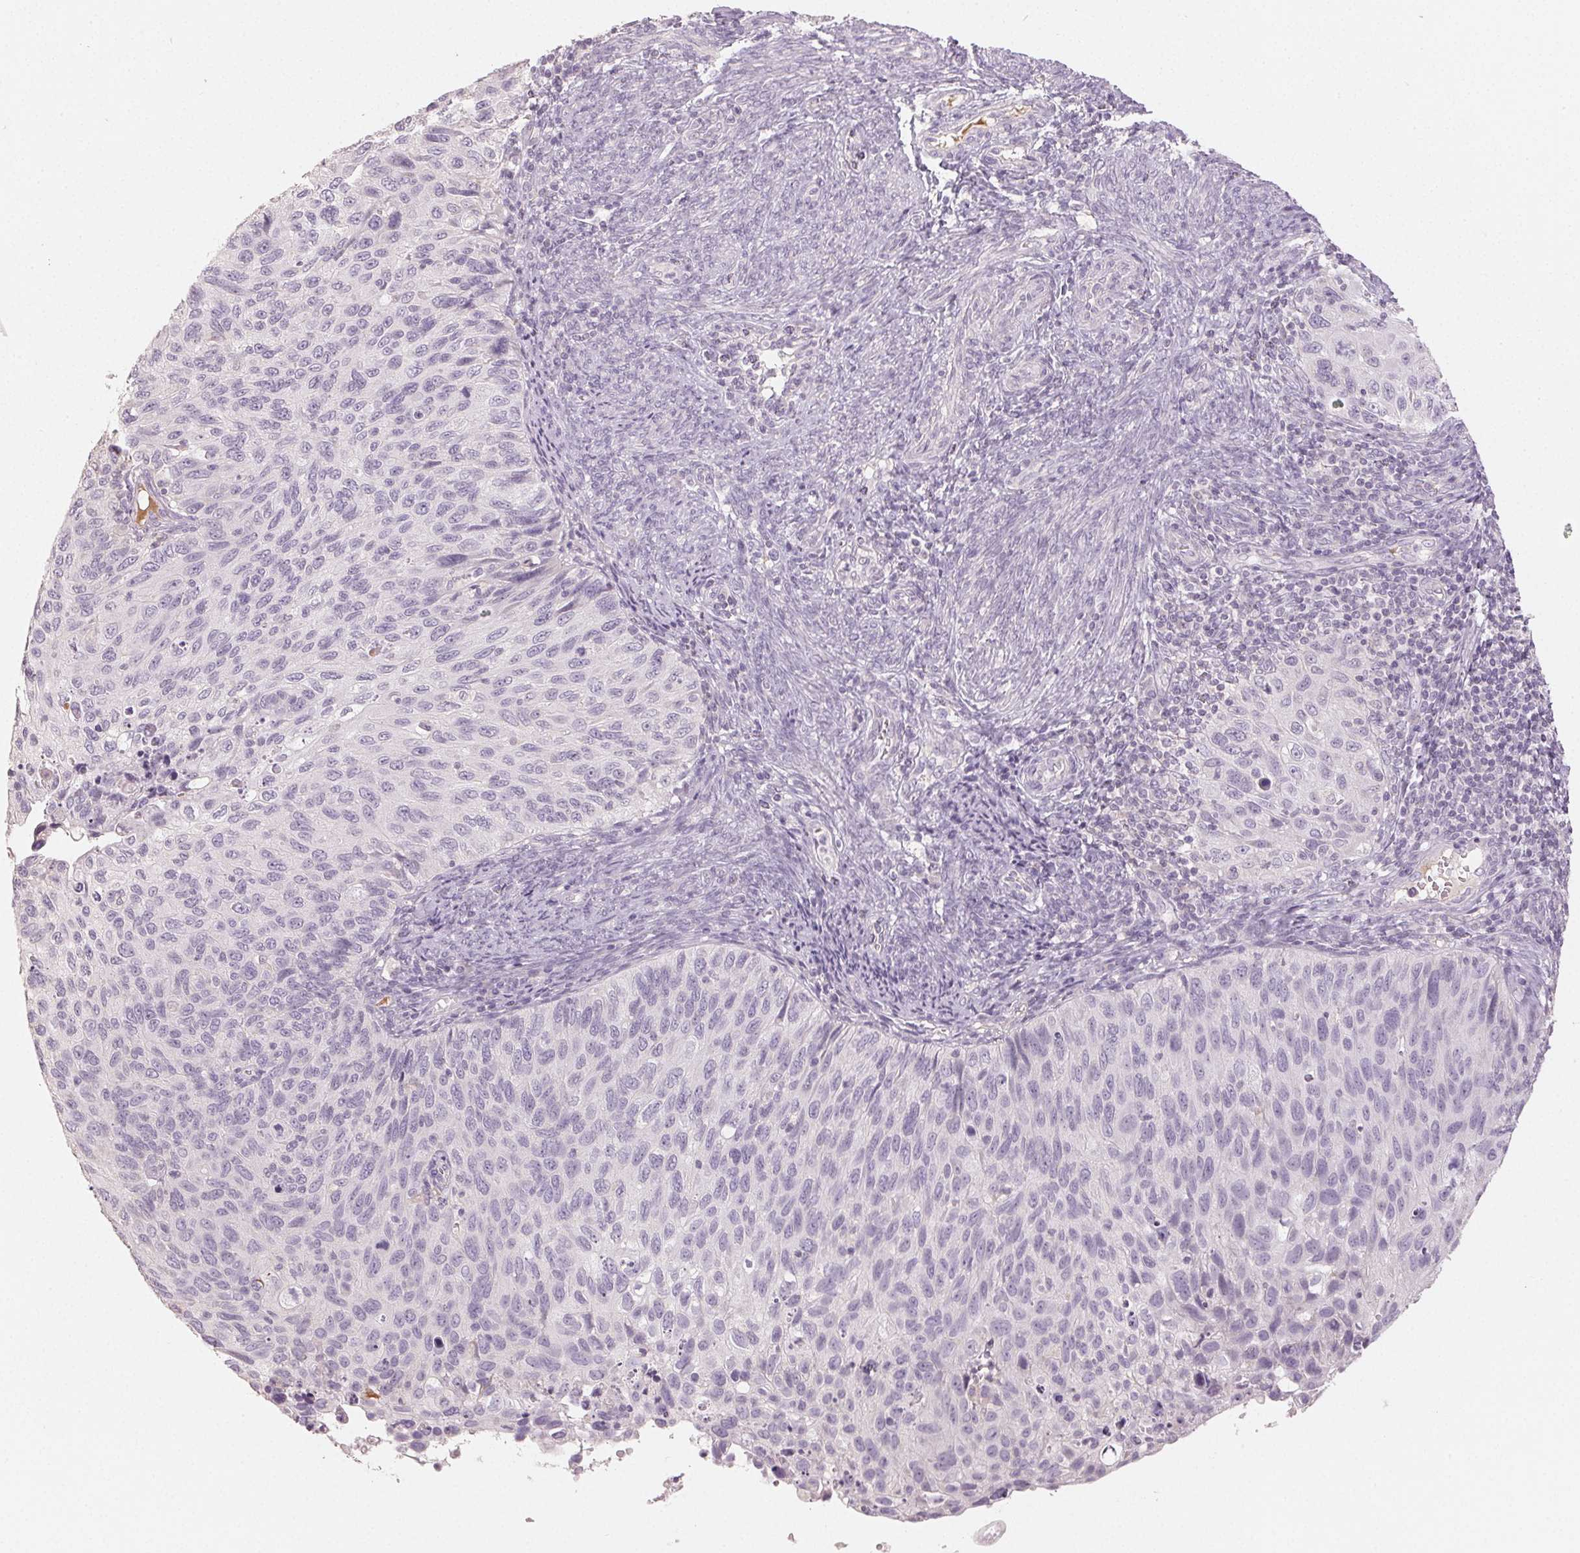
{"staining": {"intensity": "negative", "quantity": "none", "location": "none"}, "tissue": "cervical cancer", "cell_type": "Tumor cells", "image_type": "cancer", "snomed": [{"axis": "morphology", "description": "Squamous cell carcinoma, NOS"}, {"axis": "topography", "description": "Cervix"}], "caption": "Immunohistochemistry (IHC) image of neoplastic tissue: human cervical cancer stained with DAB exhibits no significant protein positivity in tumor cells. (Immunohistochemistry (IHC), brightfield microscopy, high magnification).", "gene": "LVRN", "patient": {"sex": "female", "age": 70}}